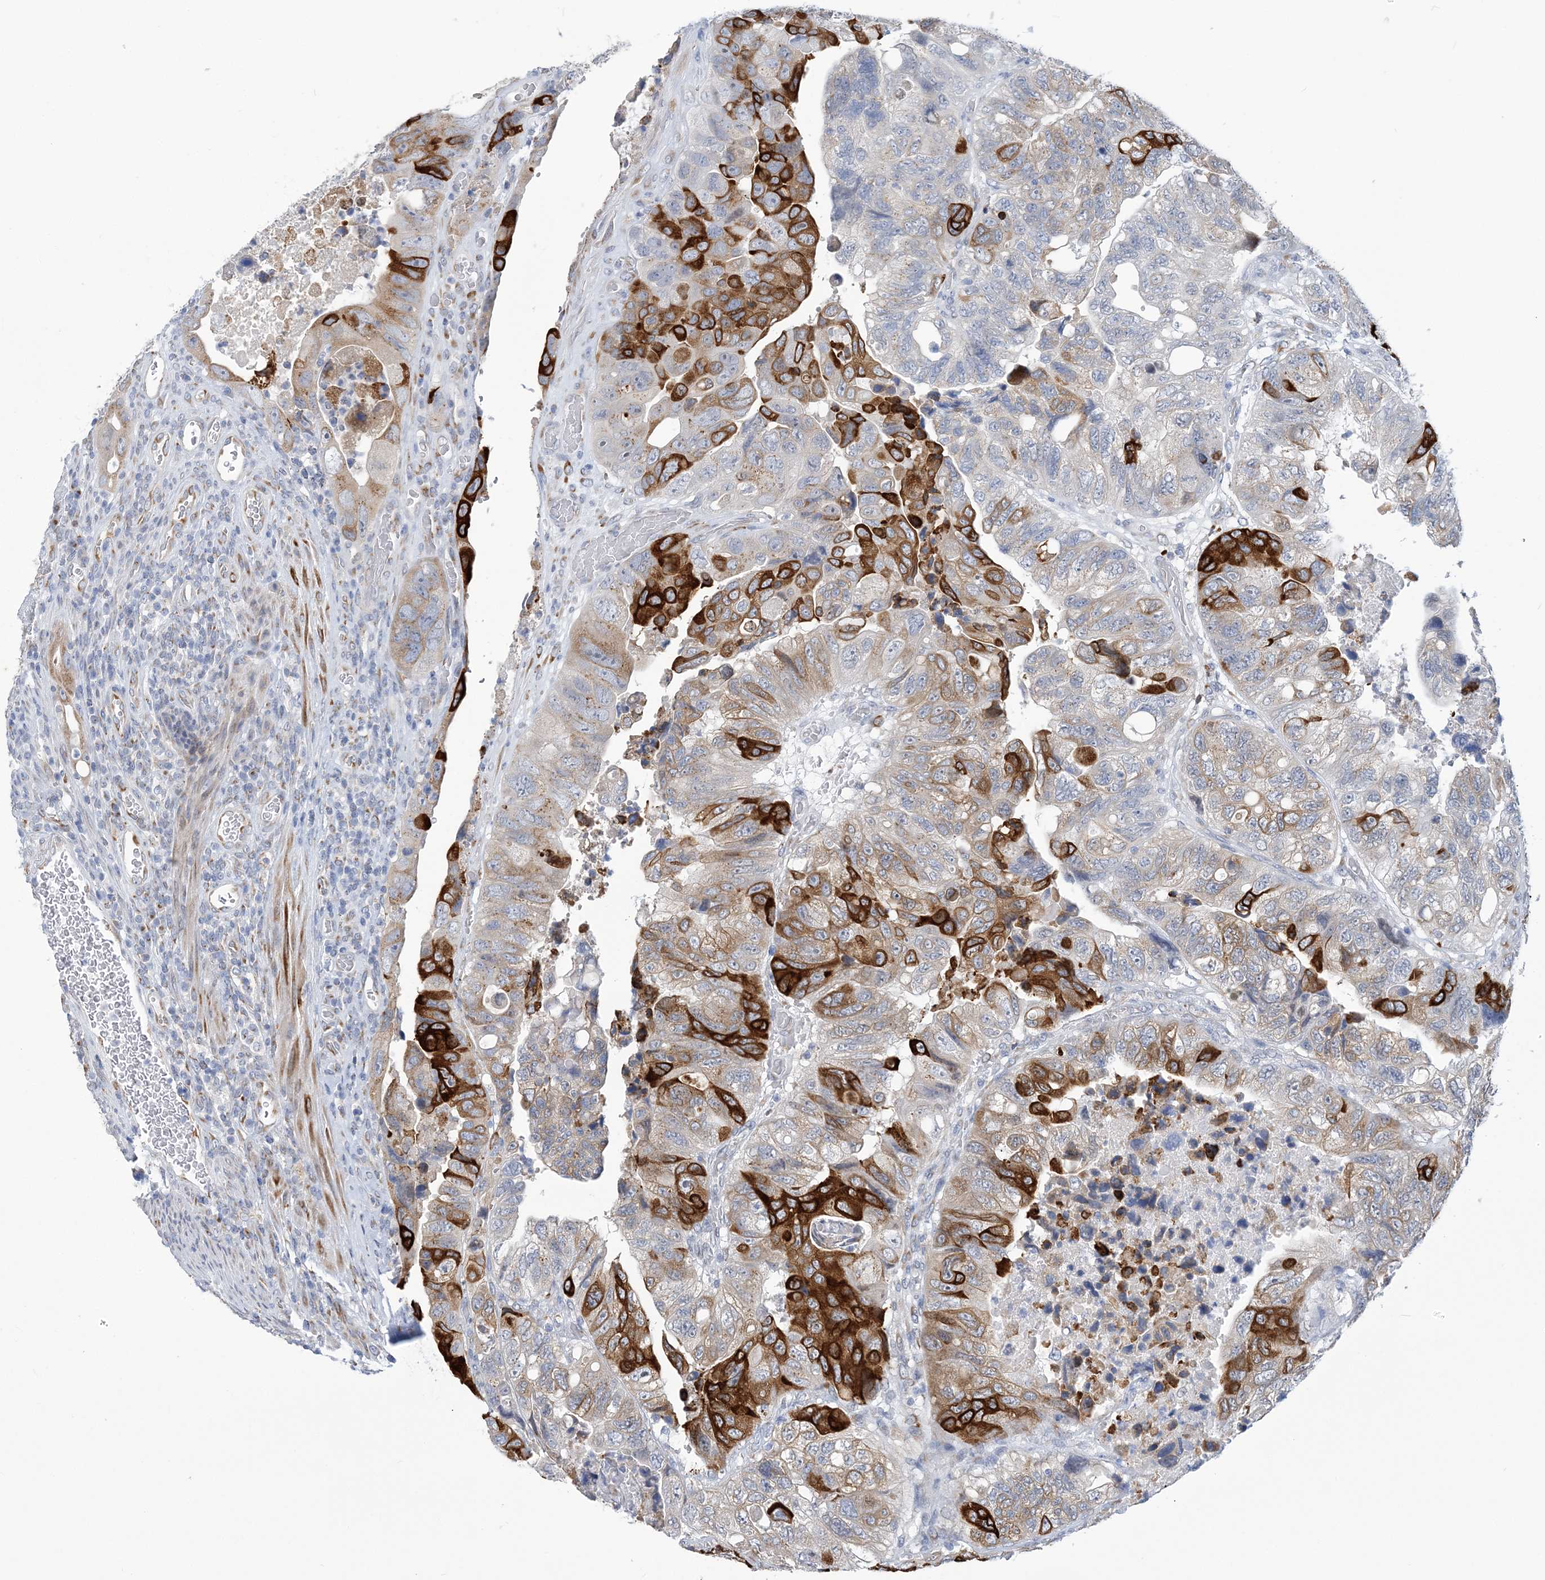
{"staining": {"intensity": "strong", "quantity": "25%-75%", "location": "cytoplasmic/membranous"}, "tissue": "colorectal cancer", "cell_type": "Tumor cells", "image_type": "cancer", "snomed": [{"axis": "morphology", "description": "Adenocarcinoma, NOS"}, {"axis": "topography", "description": "Rectum"}], "caption": "Colorectal adenocarcinoma stained with DAB (3,3'-diaminobenzidine) IHC demonstrates high levels of strong cytoplasmic/membranous positivity in approximately 25%-75% of tumor cells. (DAB (3,3'-diaminobenzidine) IHC with brightfield microscopy, high magnification).", "gene": "PLEKHG4B", "patient": {"sex": "male", "age": 63}}